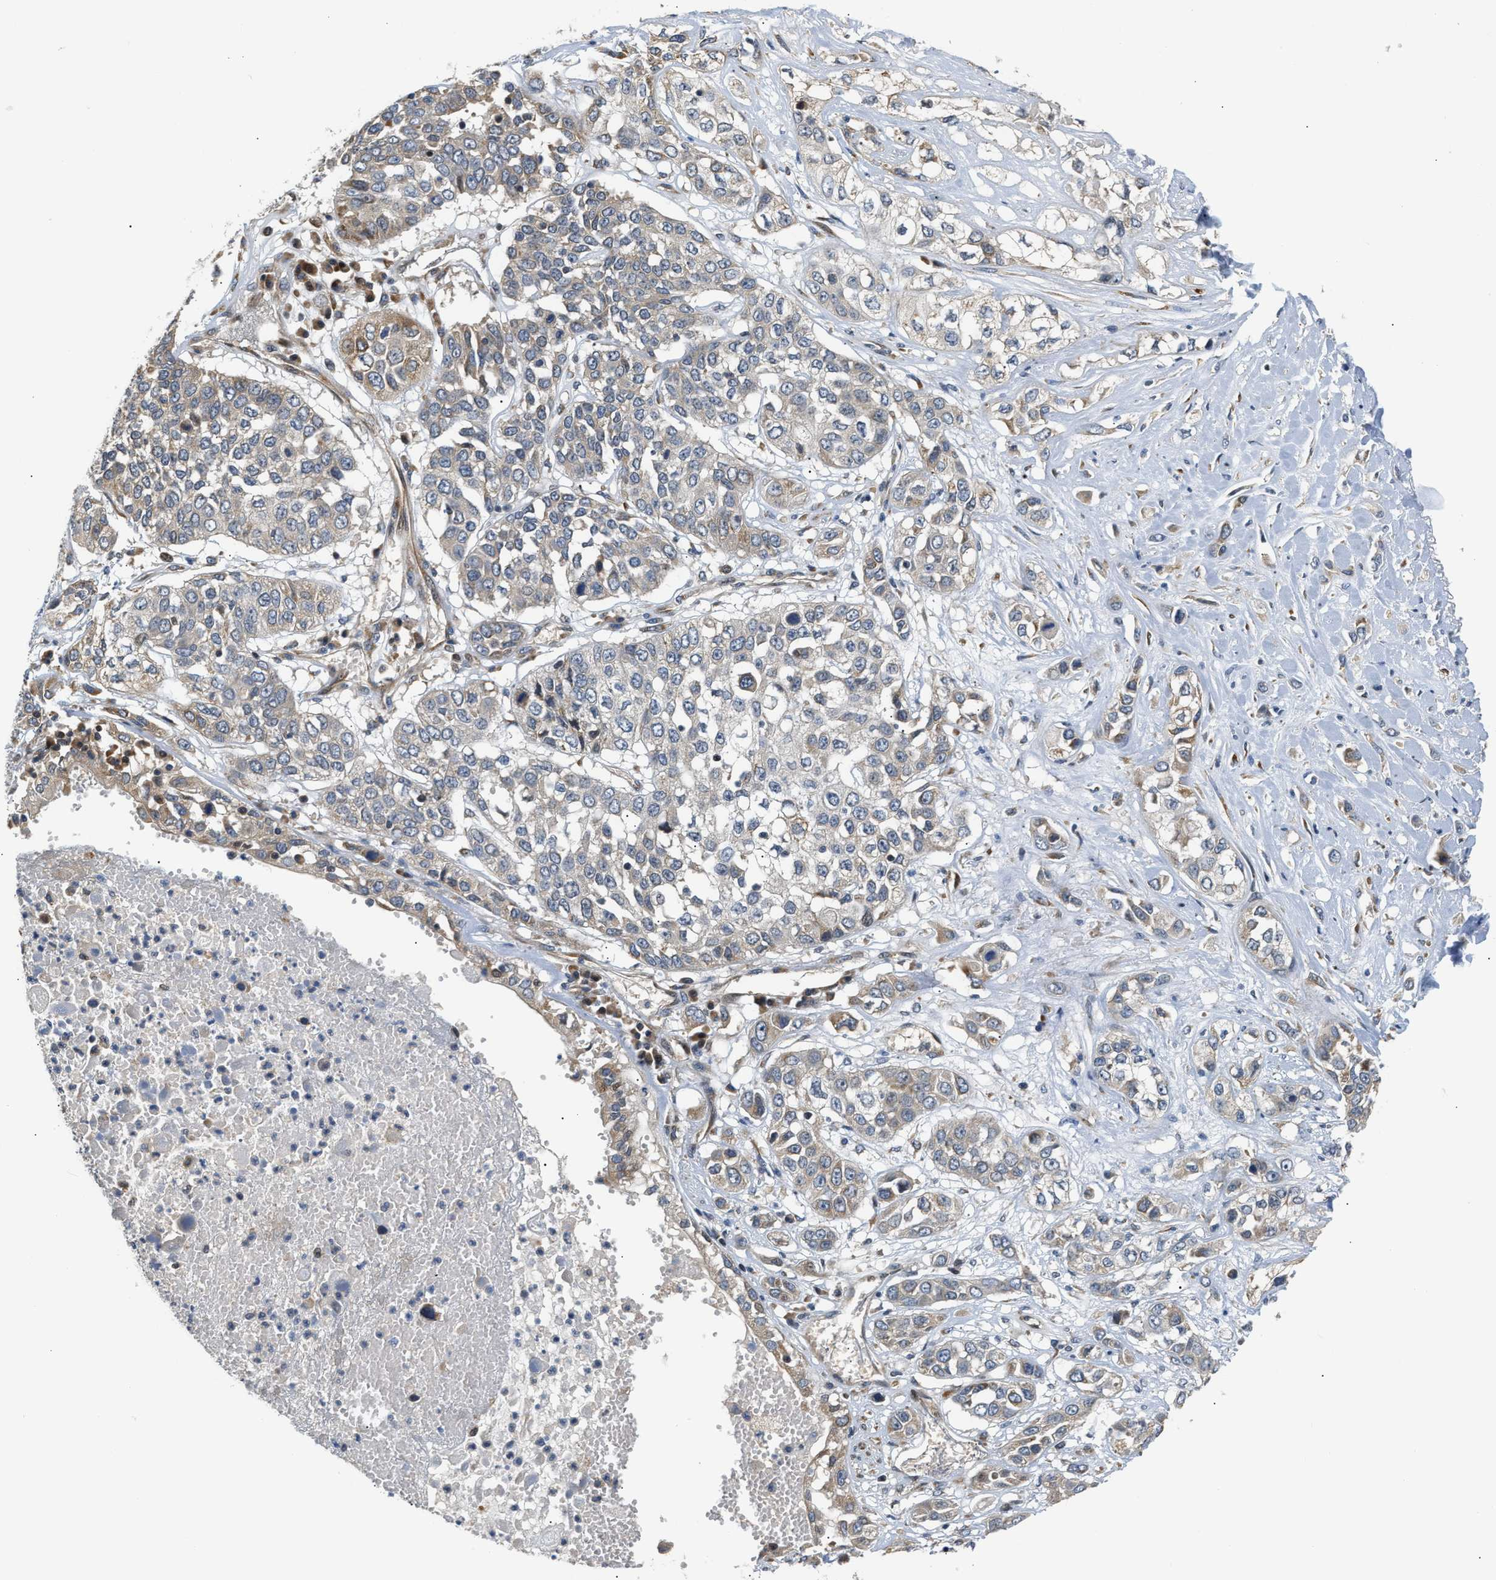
{"staining": {"intensity": "weak", "quantity": "<25%", "location": "cytoplasmic/membranous"}, "tissue": "lung cancer", "cell_type": "Tumor cells", "image_type": "cancer", "snomed": [{"axis": "morphology", "description": "Squamous cell carcinoma, NOS"}, {"axis": "topography", "description": "Lung"}], "caption": "The micrograph reveals no staining of tumor cells in lung cancer (squamous cell carcinoma).", "gene": "TNIP2", "patient": {"sex": "male", "age": 71}}